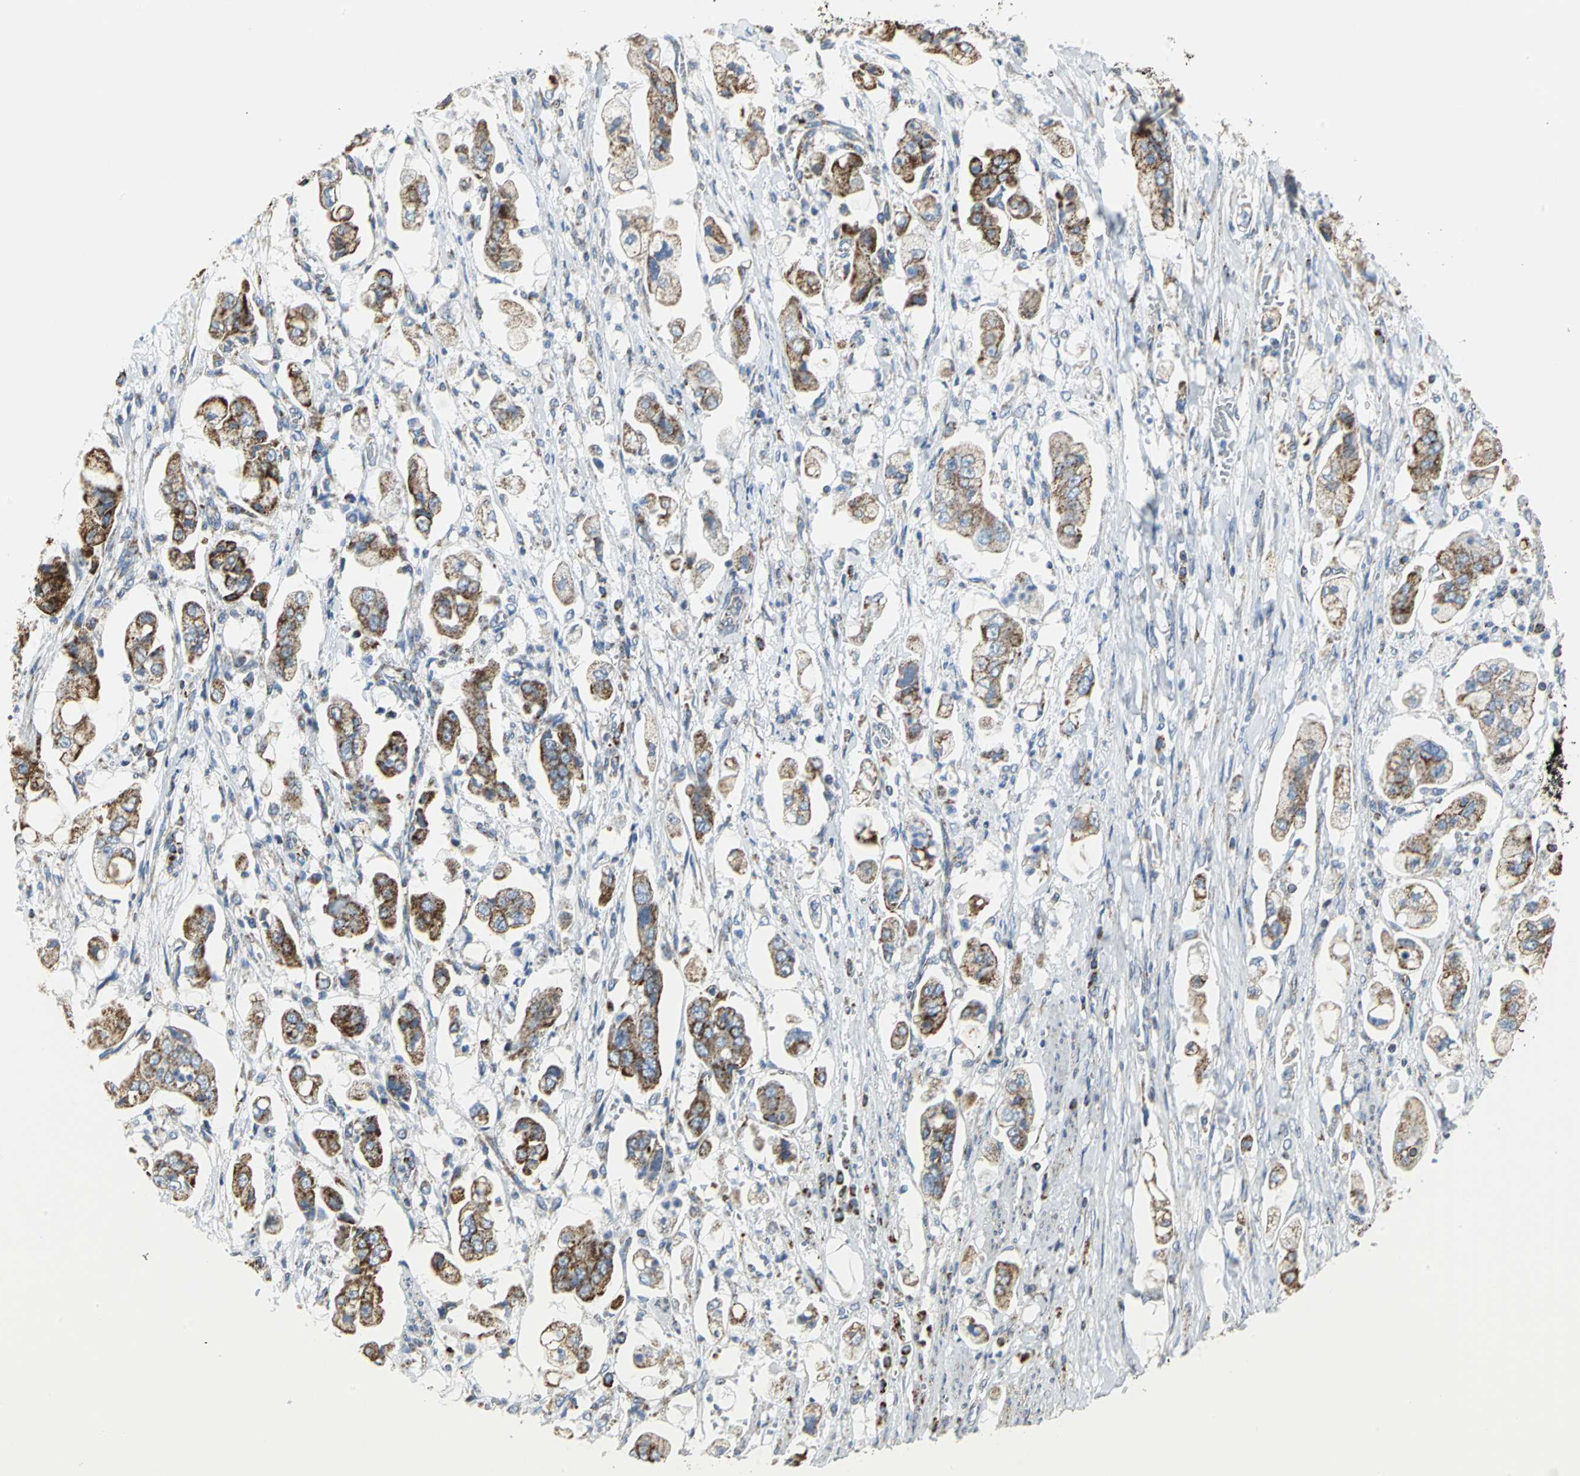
{"staining": {"intensity": "moderate", "quantity": ">75%", "location": "cytoplasmic/membranous"}, "tissue": "stomach cancer", "cell_type": "Tumor cells", "image_type": "cancer", "snomed": [{"axis": "morphology", "description": "Adenocarcinoma, NOS"}, {"axis": "topography", "description": "Stomach"}], "caption": "Human adenocarcinoma (stomach) stained for a protein (brown) reveals moderate cytoplasmic/membranous positive expression in about >75% of tumor cells.", "gene": "NTRK1", "patient": {"sex": "male", "age": 62}}